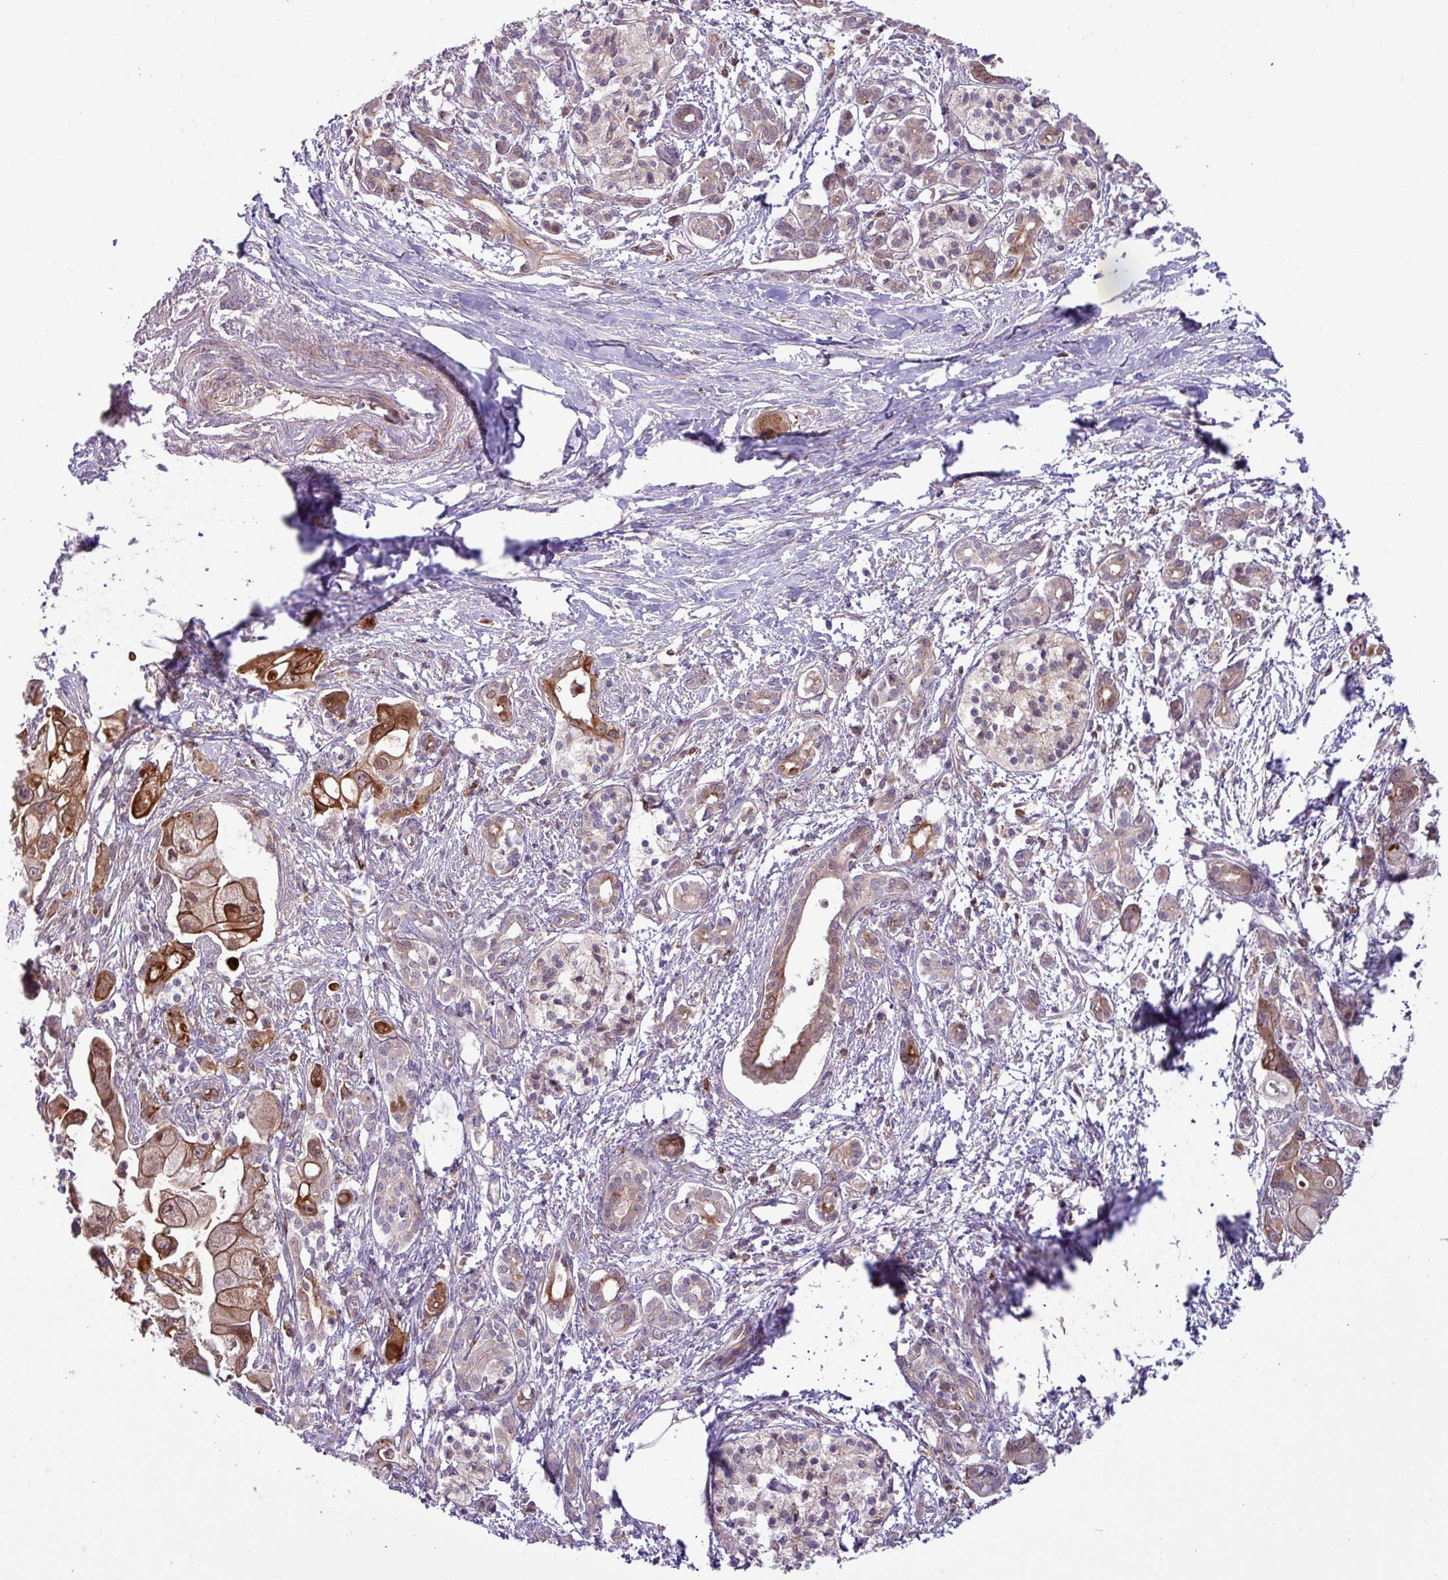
{"staining": {"intensity": "moderate", "quantity": "<25%", "location": "cytoplasmic/membranous"}, "tissue": "pancreatic cancer", "cell_type": "Tumor cells", "image_type": "cancer", "snomed": [{"axis": "morphology", "description": "Adenocarcinoma, NOS"}, {"axis": "topography", "description": "Pancreas"}], "caption": "Immunohistochemistry (DAB) staining of adenocarcinoma (pancreatic) reveals moderate cytoplasmic/membranous protein staining in about <25% of tumor cells.", "gene": "CNTRL", "patient": {"sex": "male", "age": 68}}